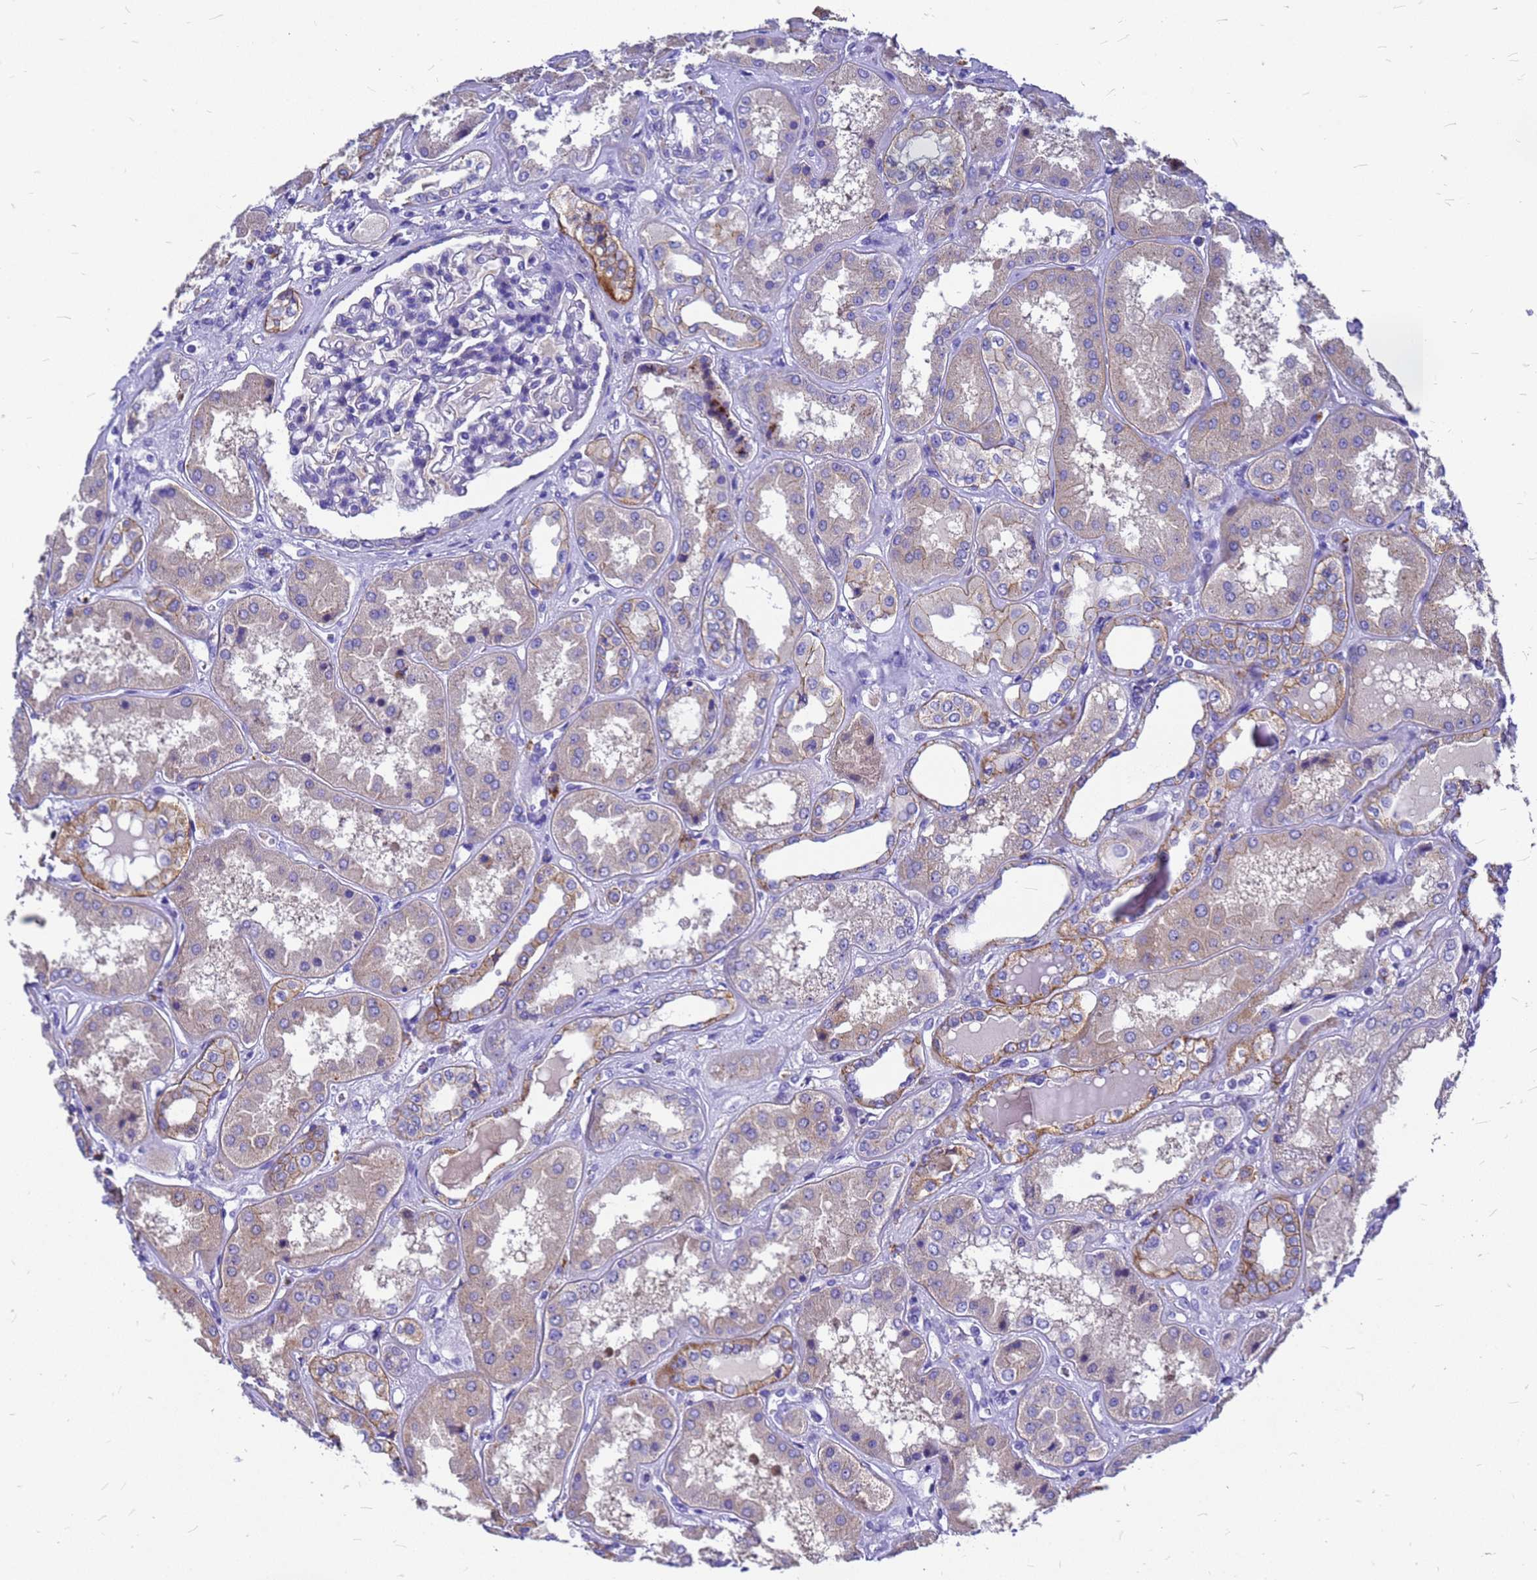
{"staining": {"intensity": "negative", "quantity": "none", "location": "none"}, "tissue": "kidney", "cell_type": "Cells in glomeruli", "image_type": "normal", "snomed": [{"axis": "morphology", "description": "Normal tissue, NOS"}, {"axis": "topography", "description": "Kidney"}], "caption": "A high-resolution histopathology image shows IHC staining of unremarkable kidney, which shows no significant staining in cells in glomeruli.", "gene": "FBXW5", "patient": {"sex": "female", "age": 56}}